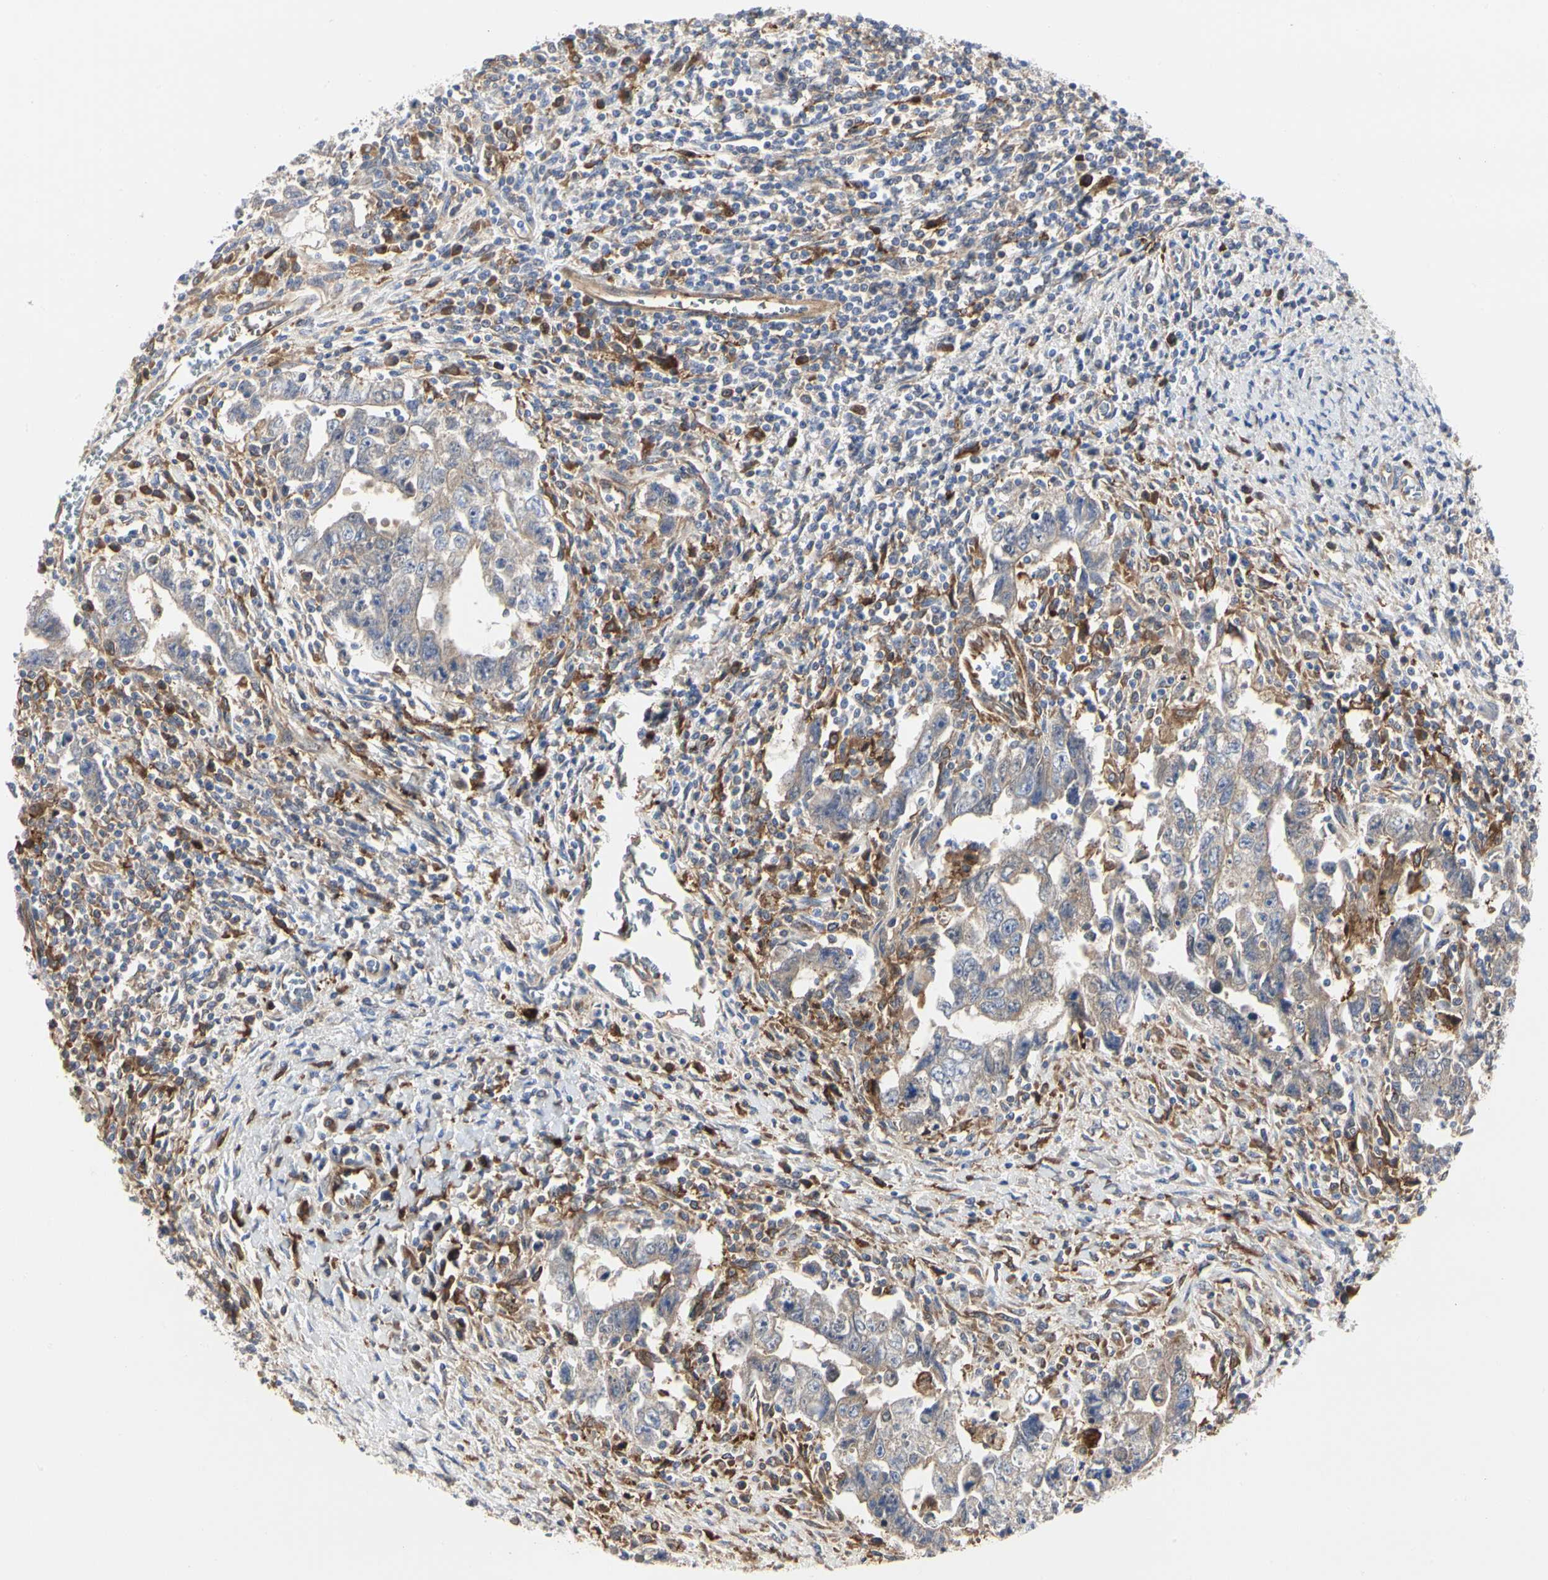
{"staining": {"intensity": "moderate", "quantity": ">75%", "location": "cytoplasmic/membranous"}, "tissue": "testis cancer", "cell_type": "Tumor cells", "image_type": "cancer", "snomed": [{"axis": "morphology", "description": "Carcinoma, Embryonal, NOS"}, {"axis": "topography", "description": "Testis"}], "caption": "DAB immunohistochemical staining of human testis cancer shows moderate cytoplasmic/membranous protein staining in about >75% of tumor cells.", "gene": "C3orf52", "patient": {"sex": "male", "age": 28}}